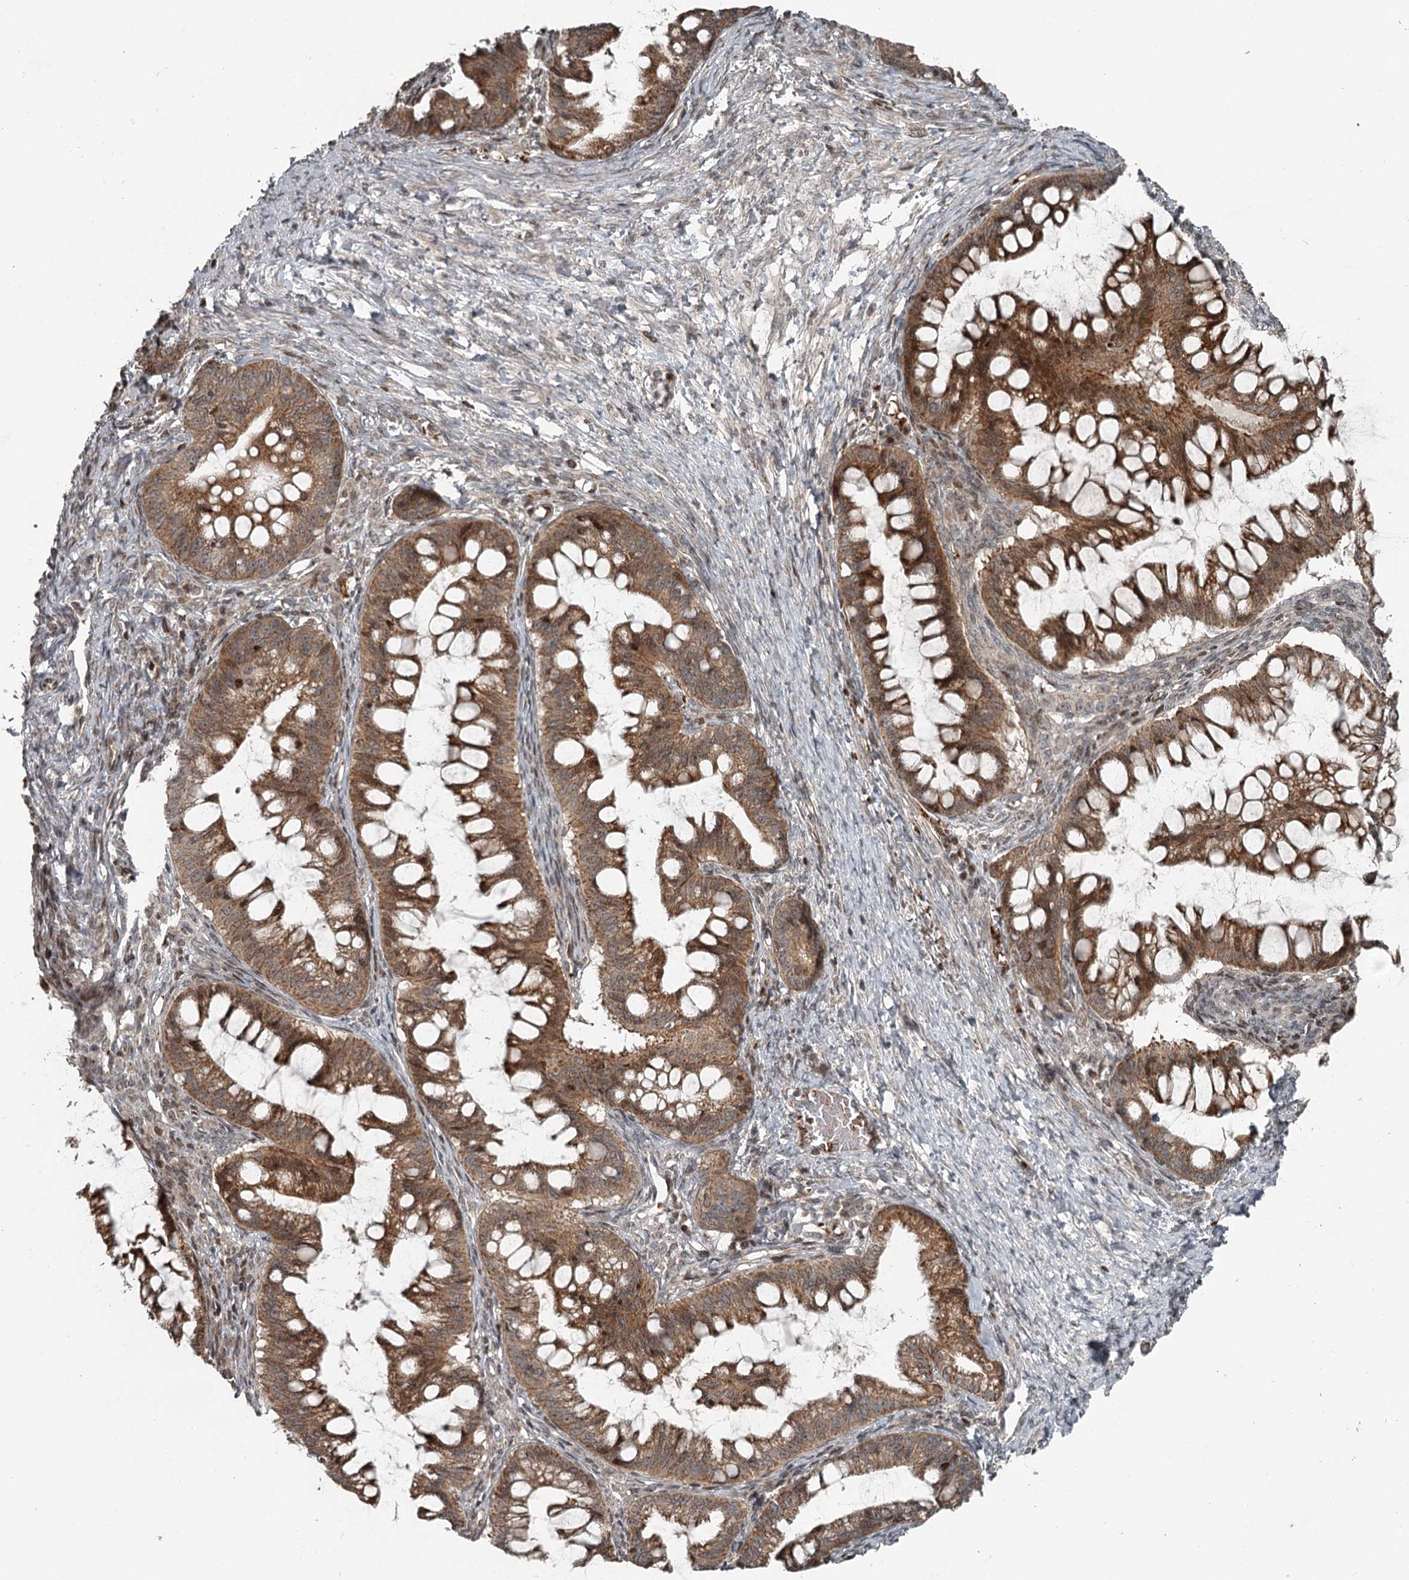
{"staining": {"intensity": "moderate", "quantity": ">75%", "location": "cytoplasmic/membranous"}, "tissue": "ovarian cancer", "cell_type": "Tumor cells", "image_type": "cancer", "snomed": [{"axis": "morphology", "description": "Cystadenocarcinoma, mucinous, NOS"}, {"axis": "topography", "description": "Ovary"}], "caption": "A micrograph of human ovarian mucinous cystadenocarcinoma stained for a protein displays moderate cytoplasmic/membranous brown staining in tumor cells.", "gene": "RASSF8", "patient": {"sex": "female", "age": 73}}